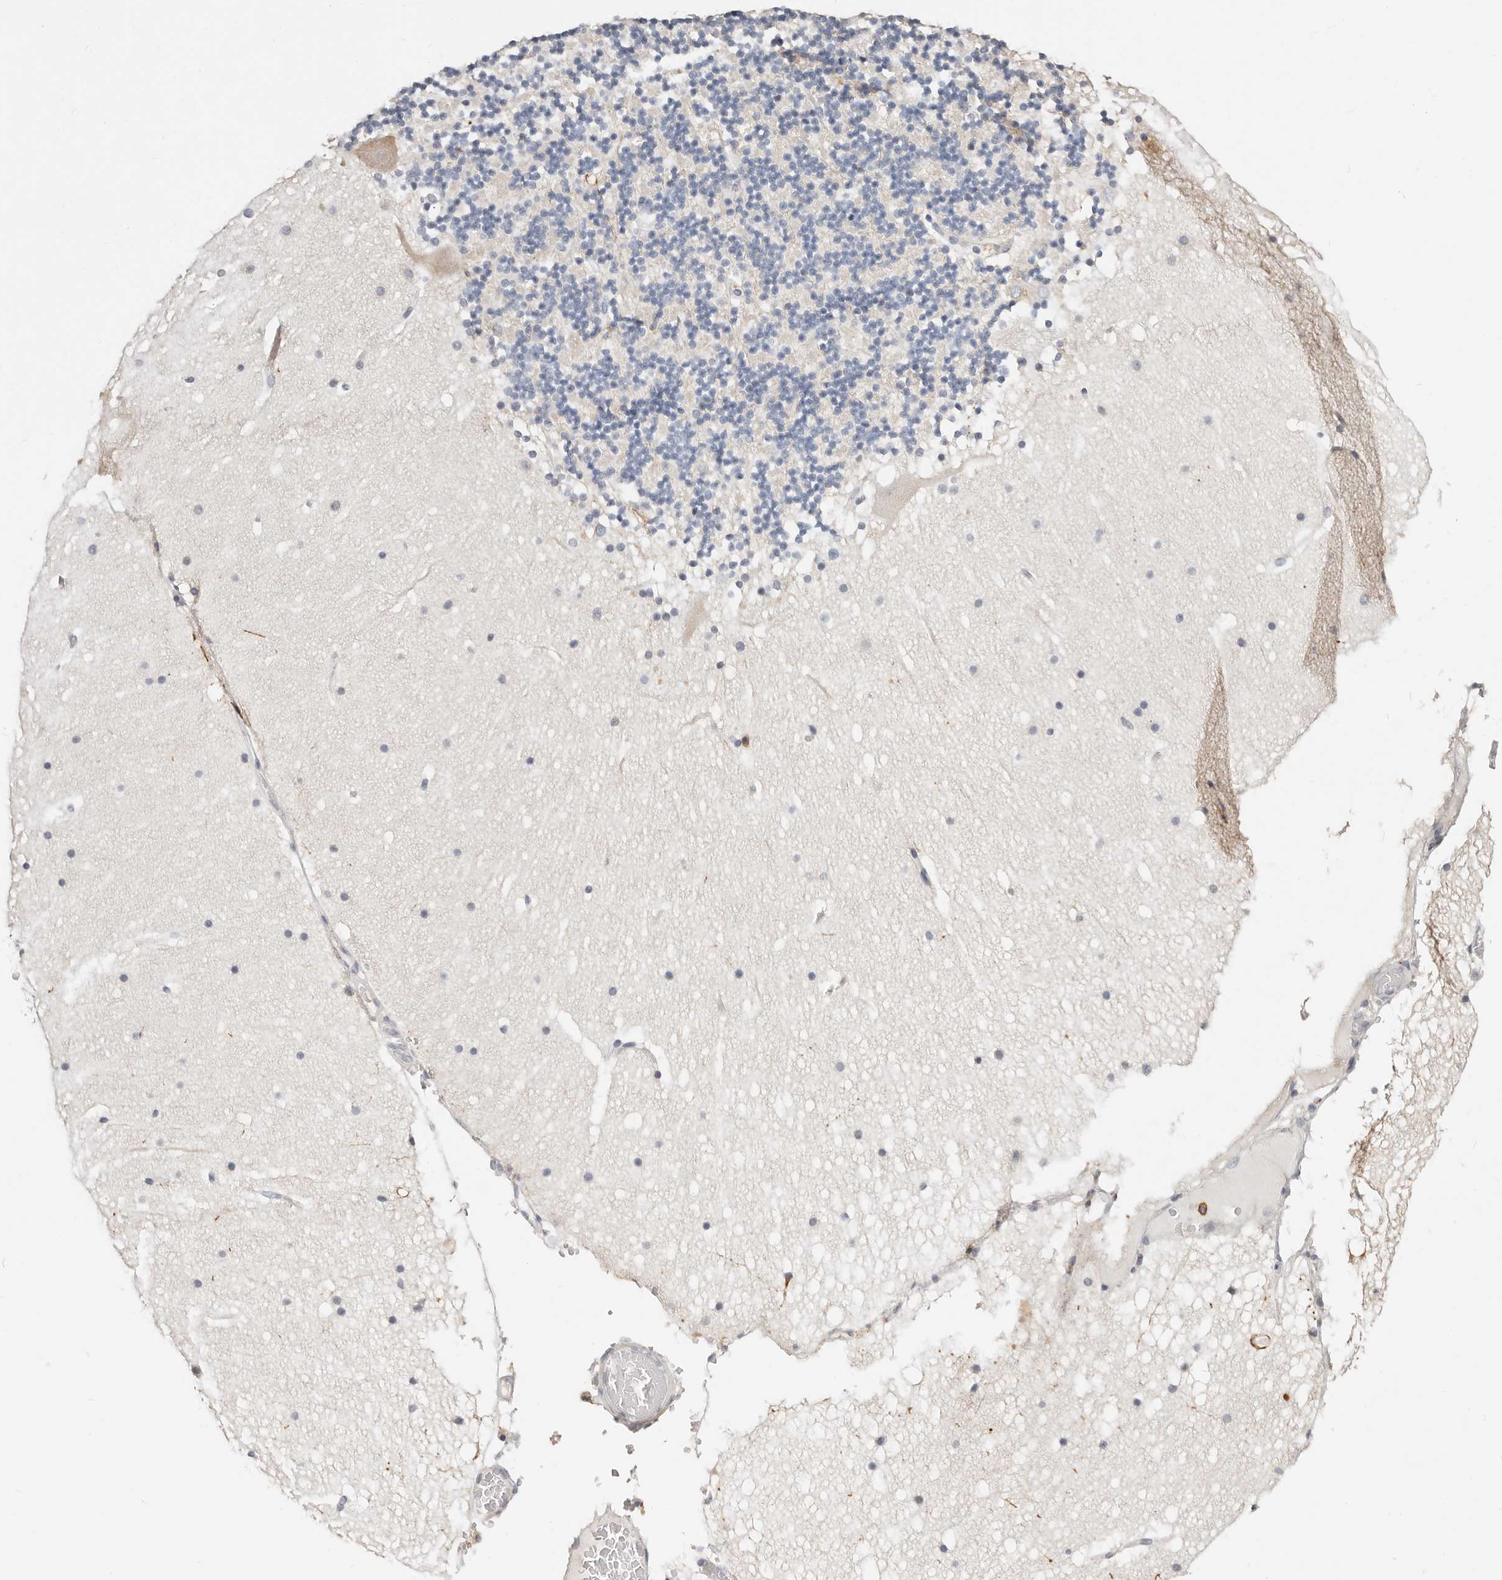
{"staining": {"intensity": "negative", "quantity": "none", "location": "none"}, "tissue": "cerebellum", "cell_type": "Cells in granular layer", "image_type": "normal", "snomed": [{"axis": "morphology", "description": "Normal tissue, NOS"}, {"axis": "topography", "description": "Cerebellum"}], "caption": "IHC micrograph of unremarkable cerebellum stained for a protein (brown), which reveals no expression in cells in granular layer.", "gene": "TMEM63B", "patient": {"sex": "male", "age": 57}}